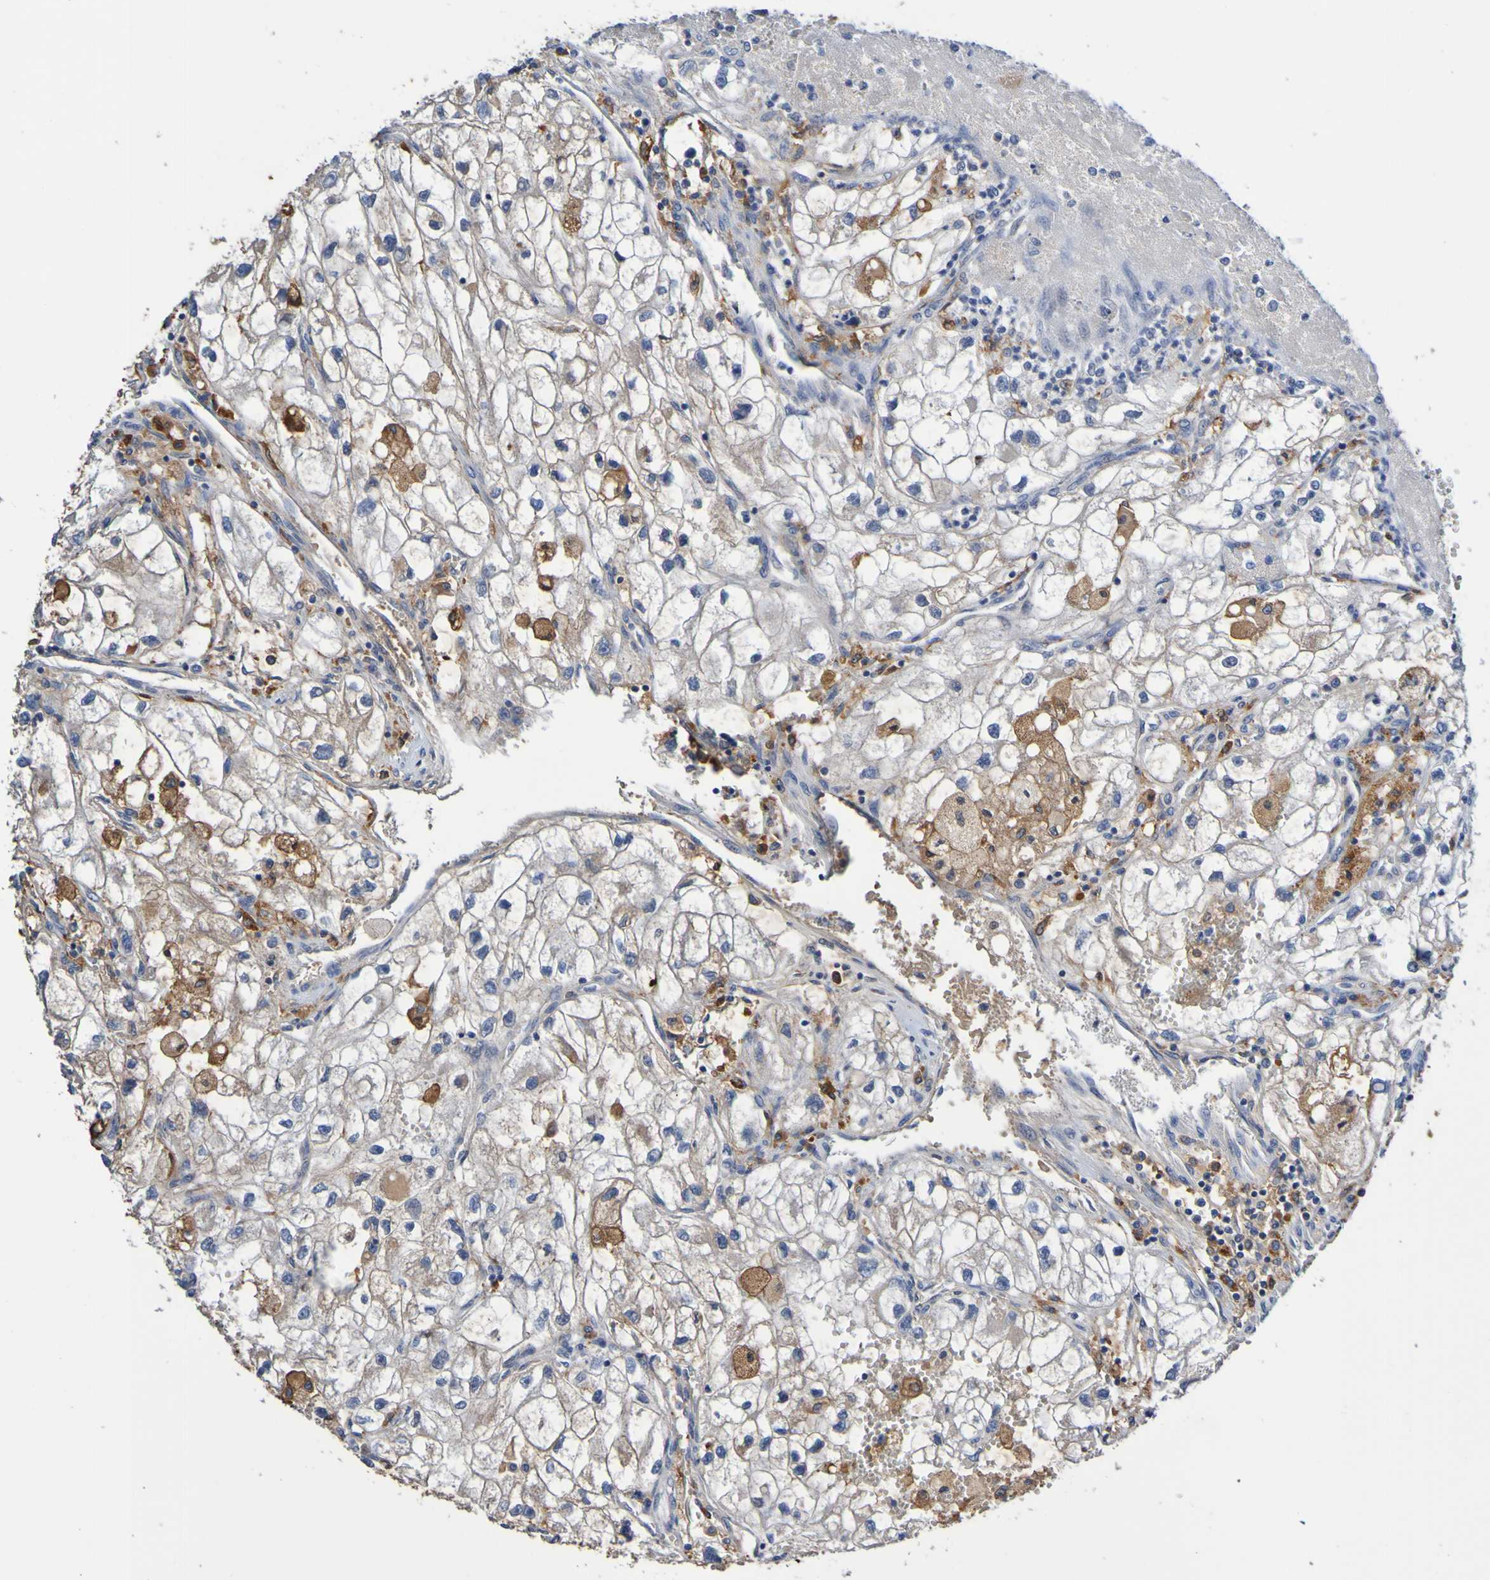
{"staining": {"intensity": "moderate", "quantity": ">75%", "location": "cytoplasmic/membranous"}, "tissue": "renal cancer", "cell_type": "Tumor cells", "image_type": "cancer", "snomed": [{"axis": "morphology", "description": "Adenocarcinoma, NOS"}, {"axis": "topography", "description": "Kidney"}], "caption": "IHC histopathology image of human renal cancer (adenocarcinoma) stained for a protein (brown), which shows medium levels of moderate cytoplasmic/membranous positivity in approximately >75% of tumor cells.", "gene": "METAP2", "patient": {"sex": "female", "age": 70}}